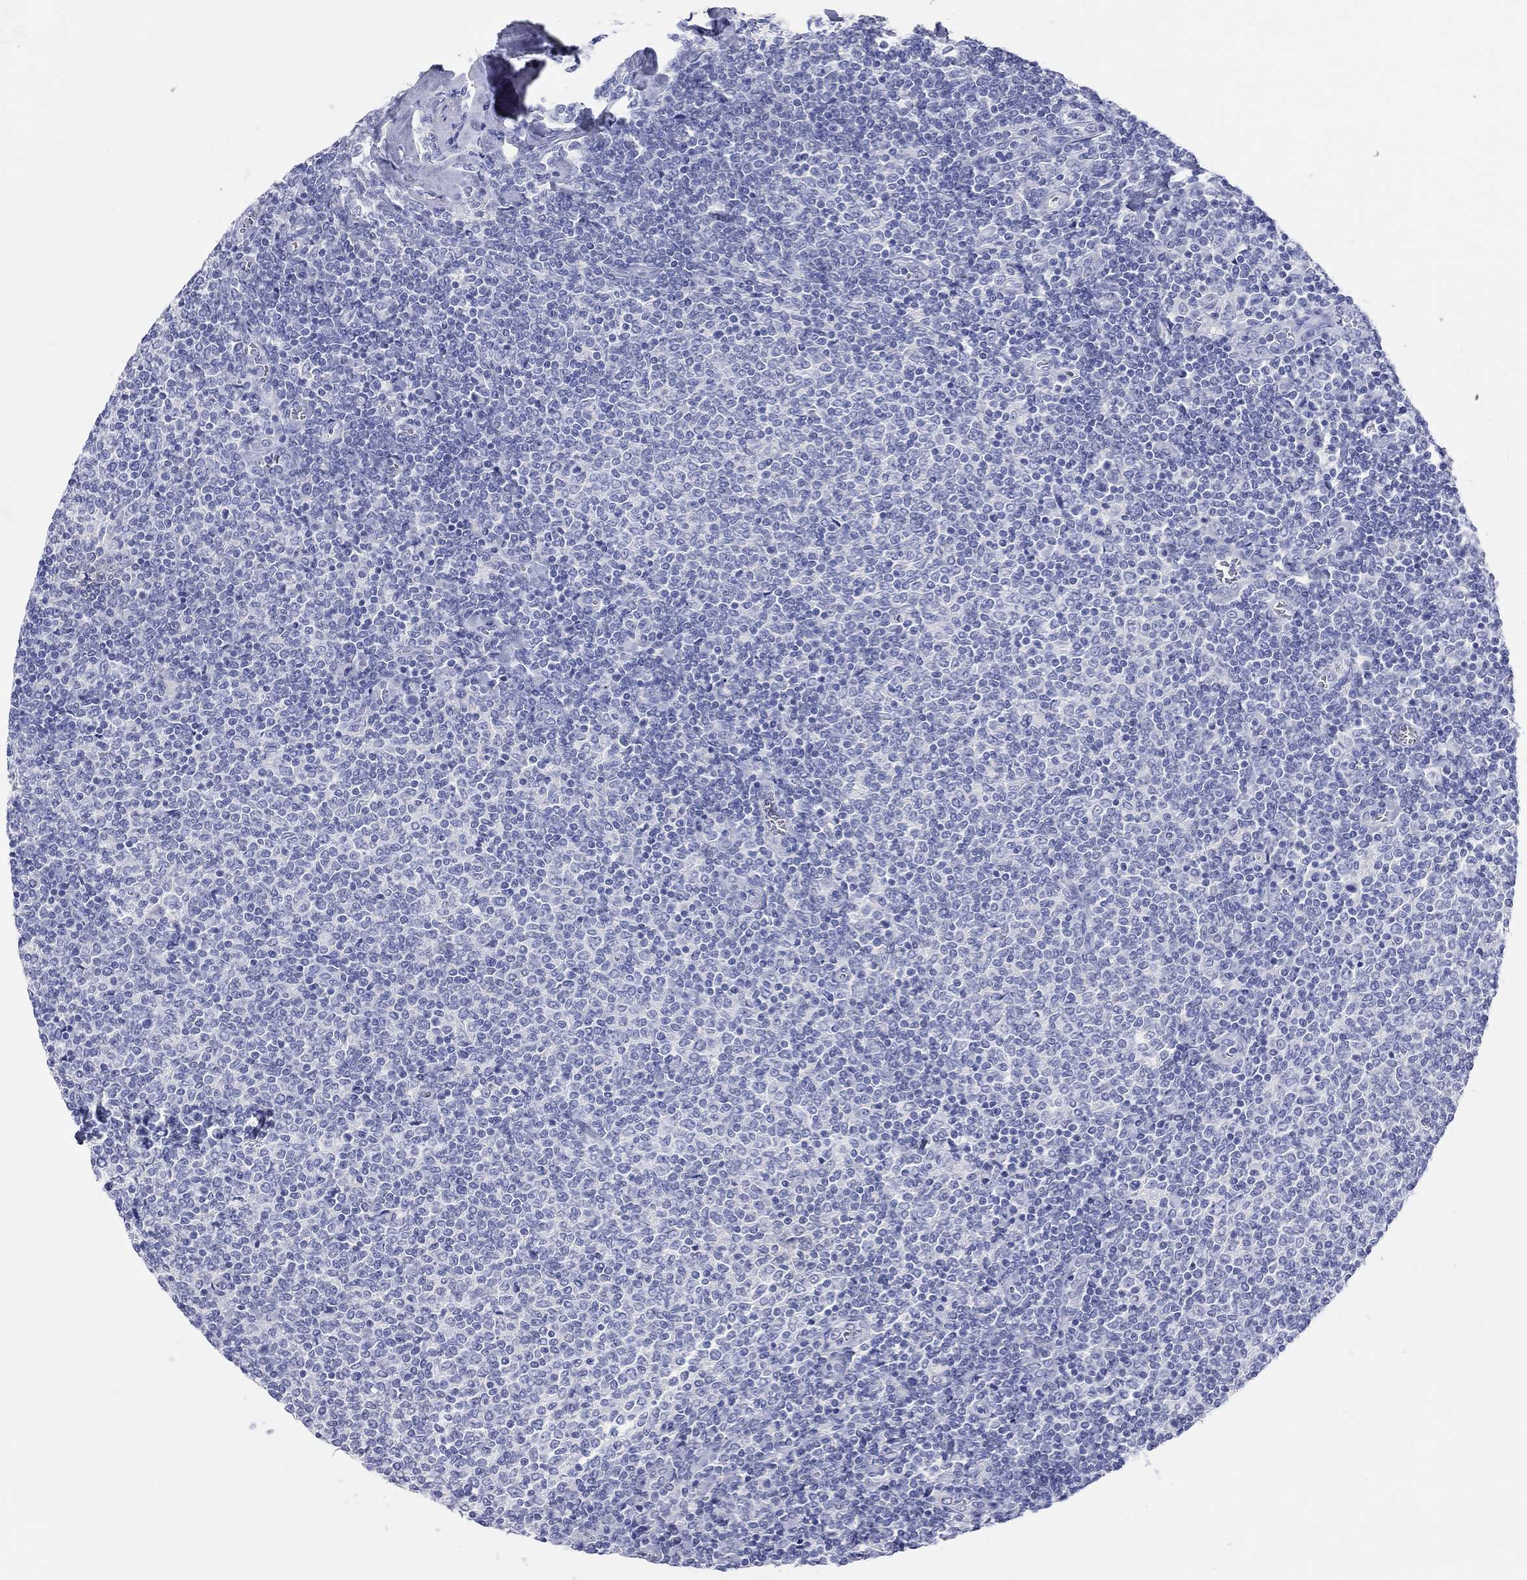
{"staining": {"intensity": "negative", "quantity": "none", "location": "none"}, "tissue": "lymphoma", "cell_type": "Tumor cells", "image_type": "cancer", "snomed": [{"axis": "morphology", "description": "Malignant lymphoma, non-Hodgkin's type, Low grade"}, {"axis": "topography", "description": "Lymph node"}], "caption": "The photomicrograph demonstrates no significant staining in tumor cells of low-grade malignant lymphoma, non-Hodgkin's type.", "gene": "SPATA9", "patient": {"sex": "male", "age": 52}}